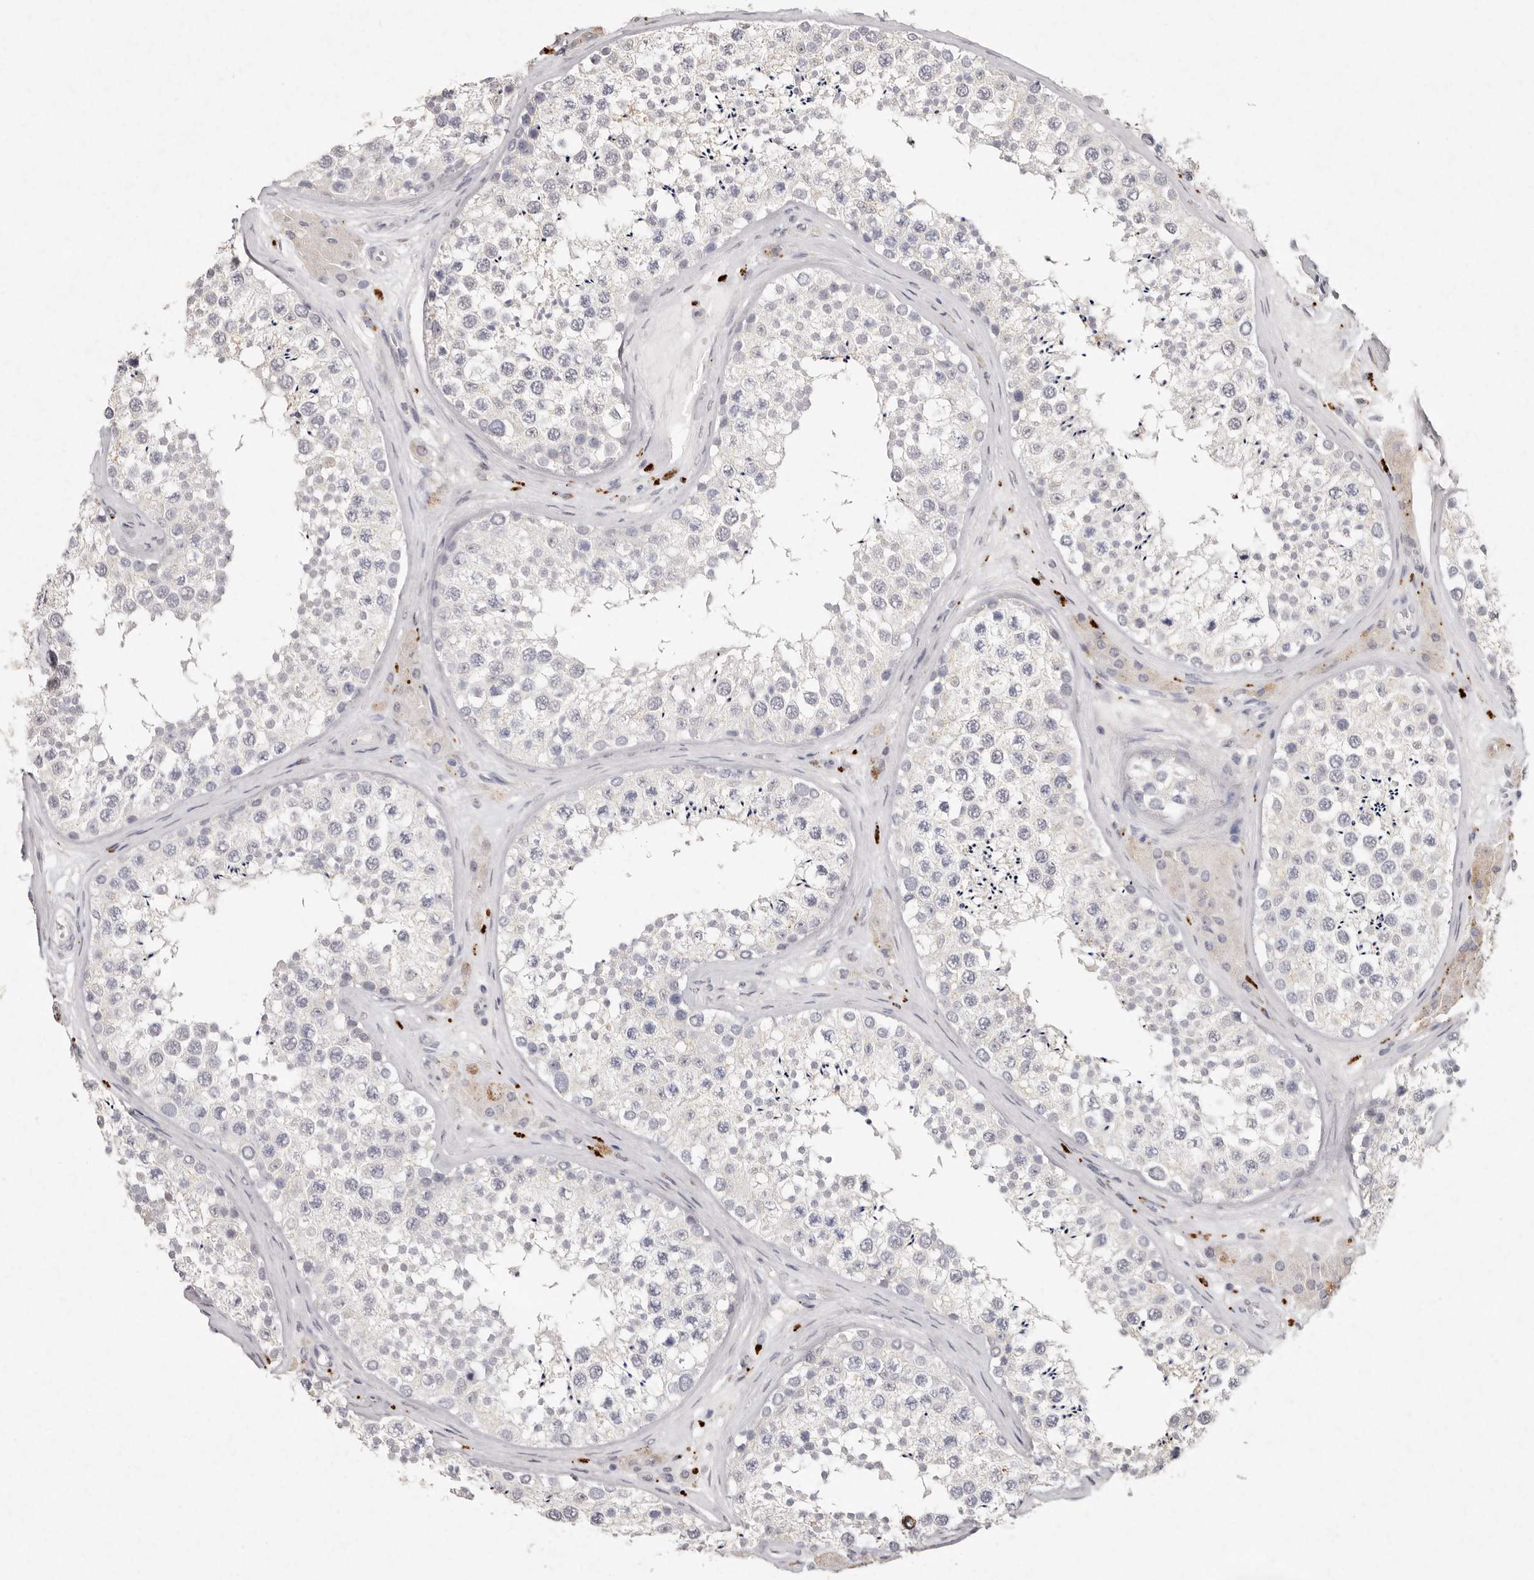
{"staining": {"intensity": "negative", "quantity": "none", "location": "none"}, "tissue": "testis", "cell_type": "Cells in seminiferous ducts", "image_type": "normal", "snomed": [{"axis": "morphology", "description": "Normal tissue, NOS"}, {"axis": "topography", "description": "Testis"}], "caption": "Immunohistochemical staining of benign testis demonstrates no significant staining in cells in seminiferous ducts.", "gene": "FAM185A", "patient": {"sex": "male", "age": 46}}